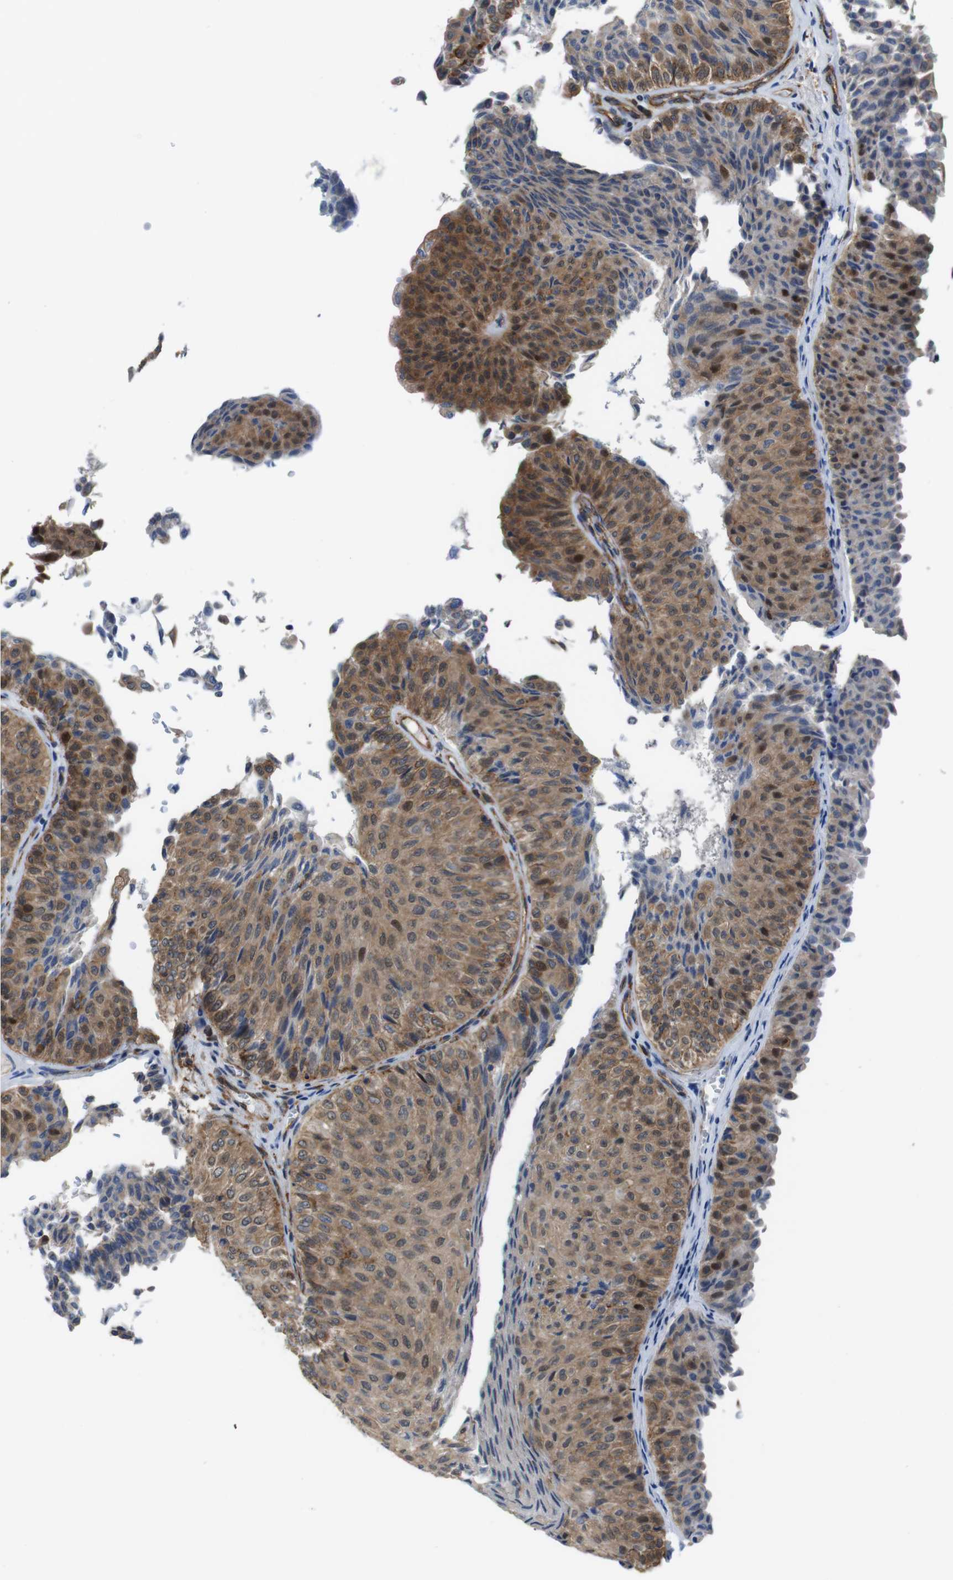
{"staining": {"intensity": "strong", "quantity": ">75%", "location": "cytoplasmic/membranous,nuclear"}, "tissue": "urothelial cancer", "cell_type": "Tumor cells", "image_type": "cancer", "snomed": [{"axis": "morphology", "description": "Urothelial carcinoma, Low grade"}, {"axis": "topography", "description": "Urinary bladder"}], "caption": "The histopathology image reveals immunohistochemical staining of low-grade urothelial carcinoma. There is strong cytoplasmic/membranous and nuclear staining is present in about >75% of tumor cells. Ihc stains the protein of interest in brown and the nuclei are stained blue.", "gene": "PTGER4", "patient": {"sex": "male", "age": 78}}